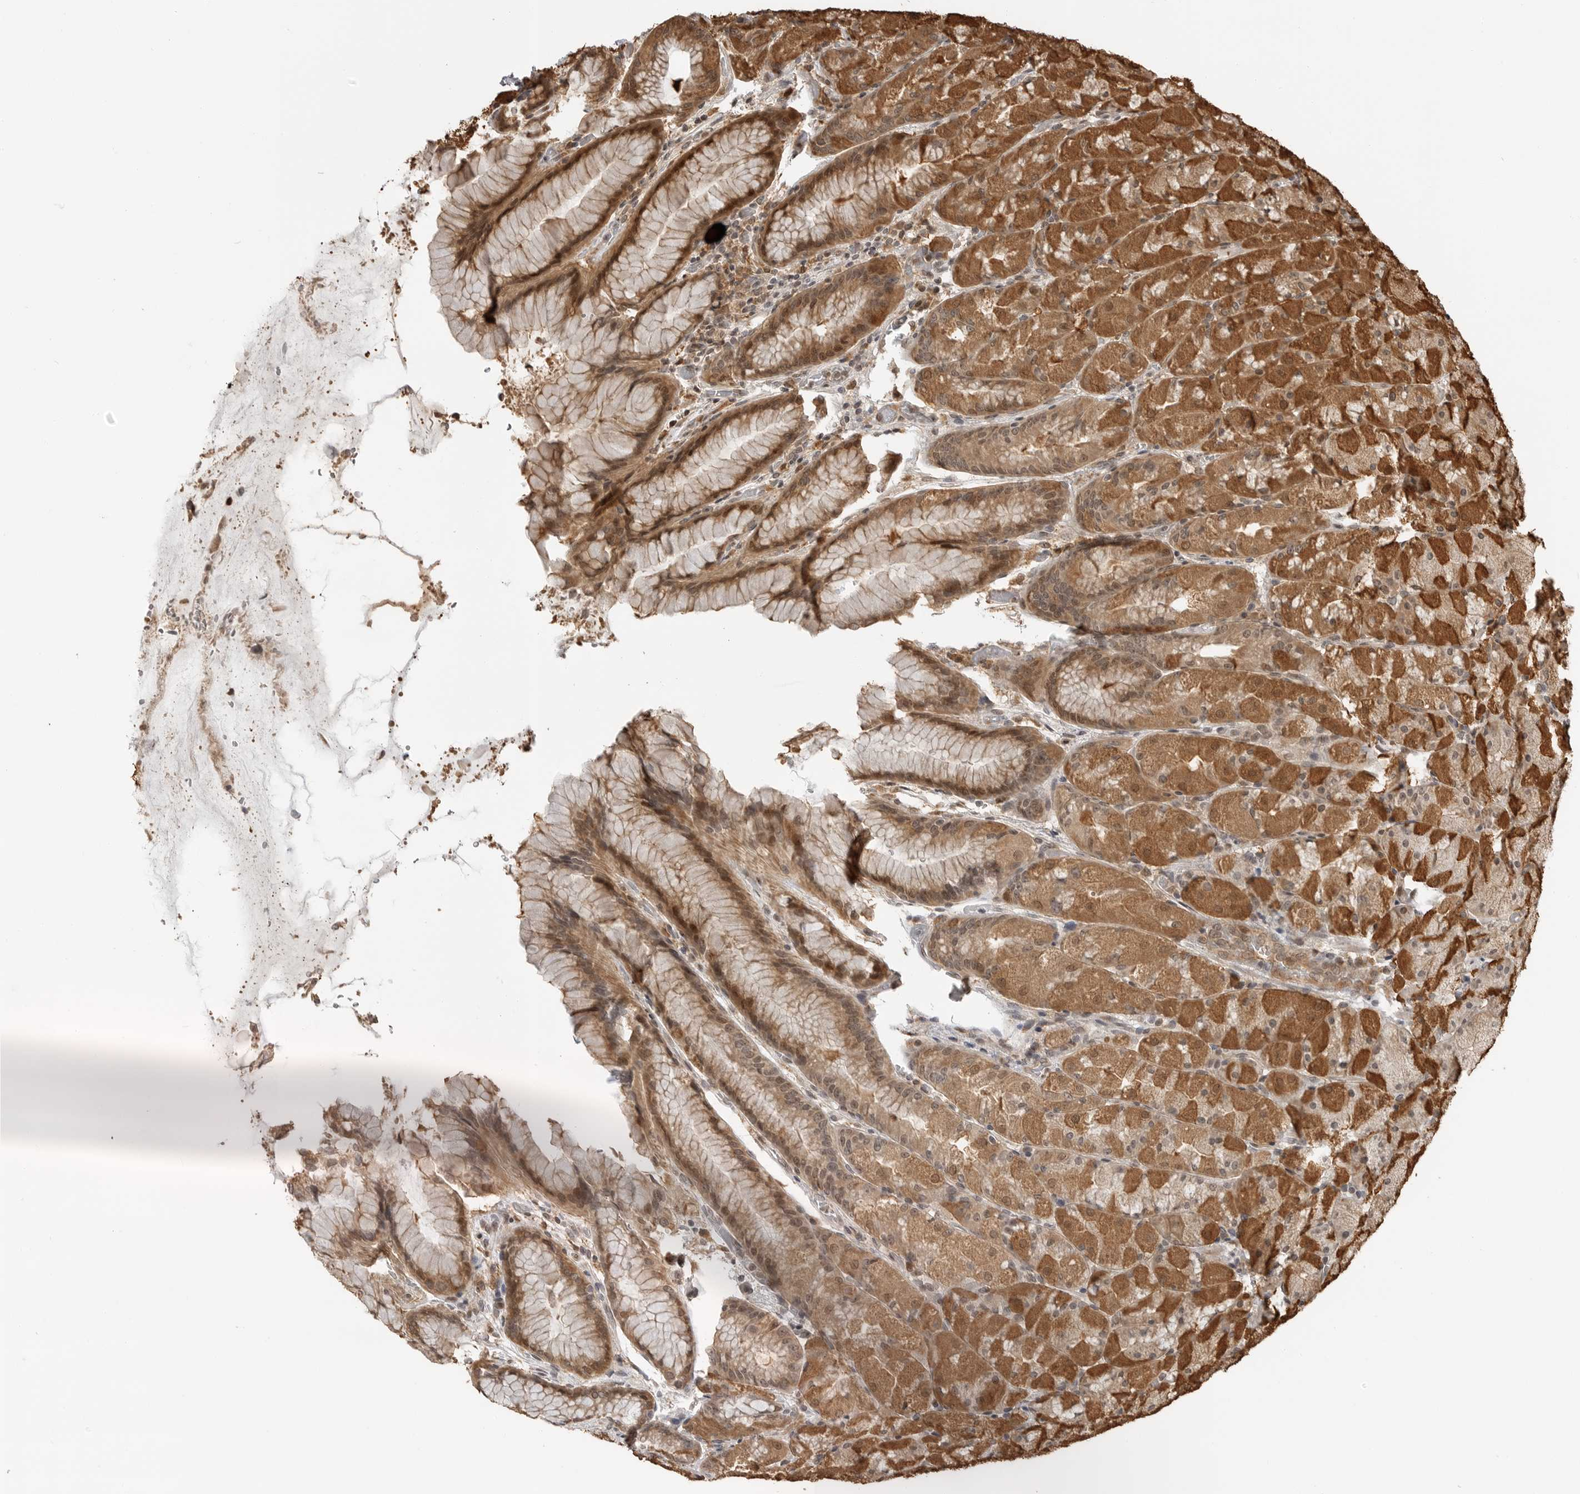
{"staining": {"intensity": "strong", "quantity": "25%-75%", "location": "cytoplasmic/membranous,nuclear"}, "tissue": "stomach", "cell_type": "Glandular cells", "image_type": "normal", "snomed": [{"axis": "morphology", "description": "Normal tissue, NOS"}, {"axis": "topography", "description": "Stomach, upper"}, {"axis": "topography", "description": "Stomach"}], "caption": "A micrograph of stomach stained for a protein exhibits strong cytoplasmic/membranous,nuclear brown staining in glandular cells. (DAB (3,3'-diaminobenzidine) = brown stain, brightfield microscopy at high magnification).", "gene": "BMP2K", "patient": {"sex": "male", "age": 48}}